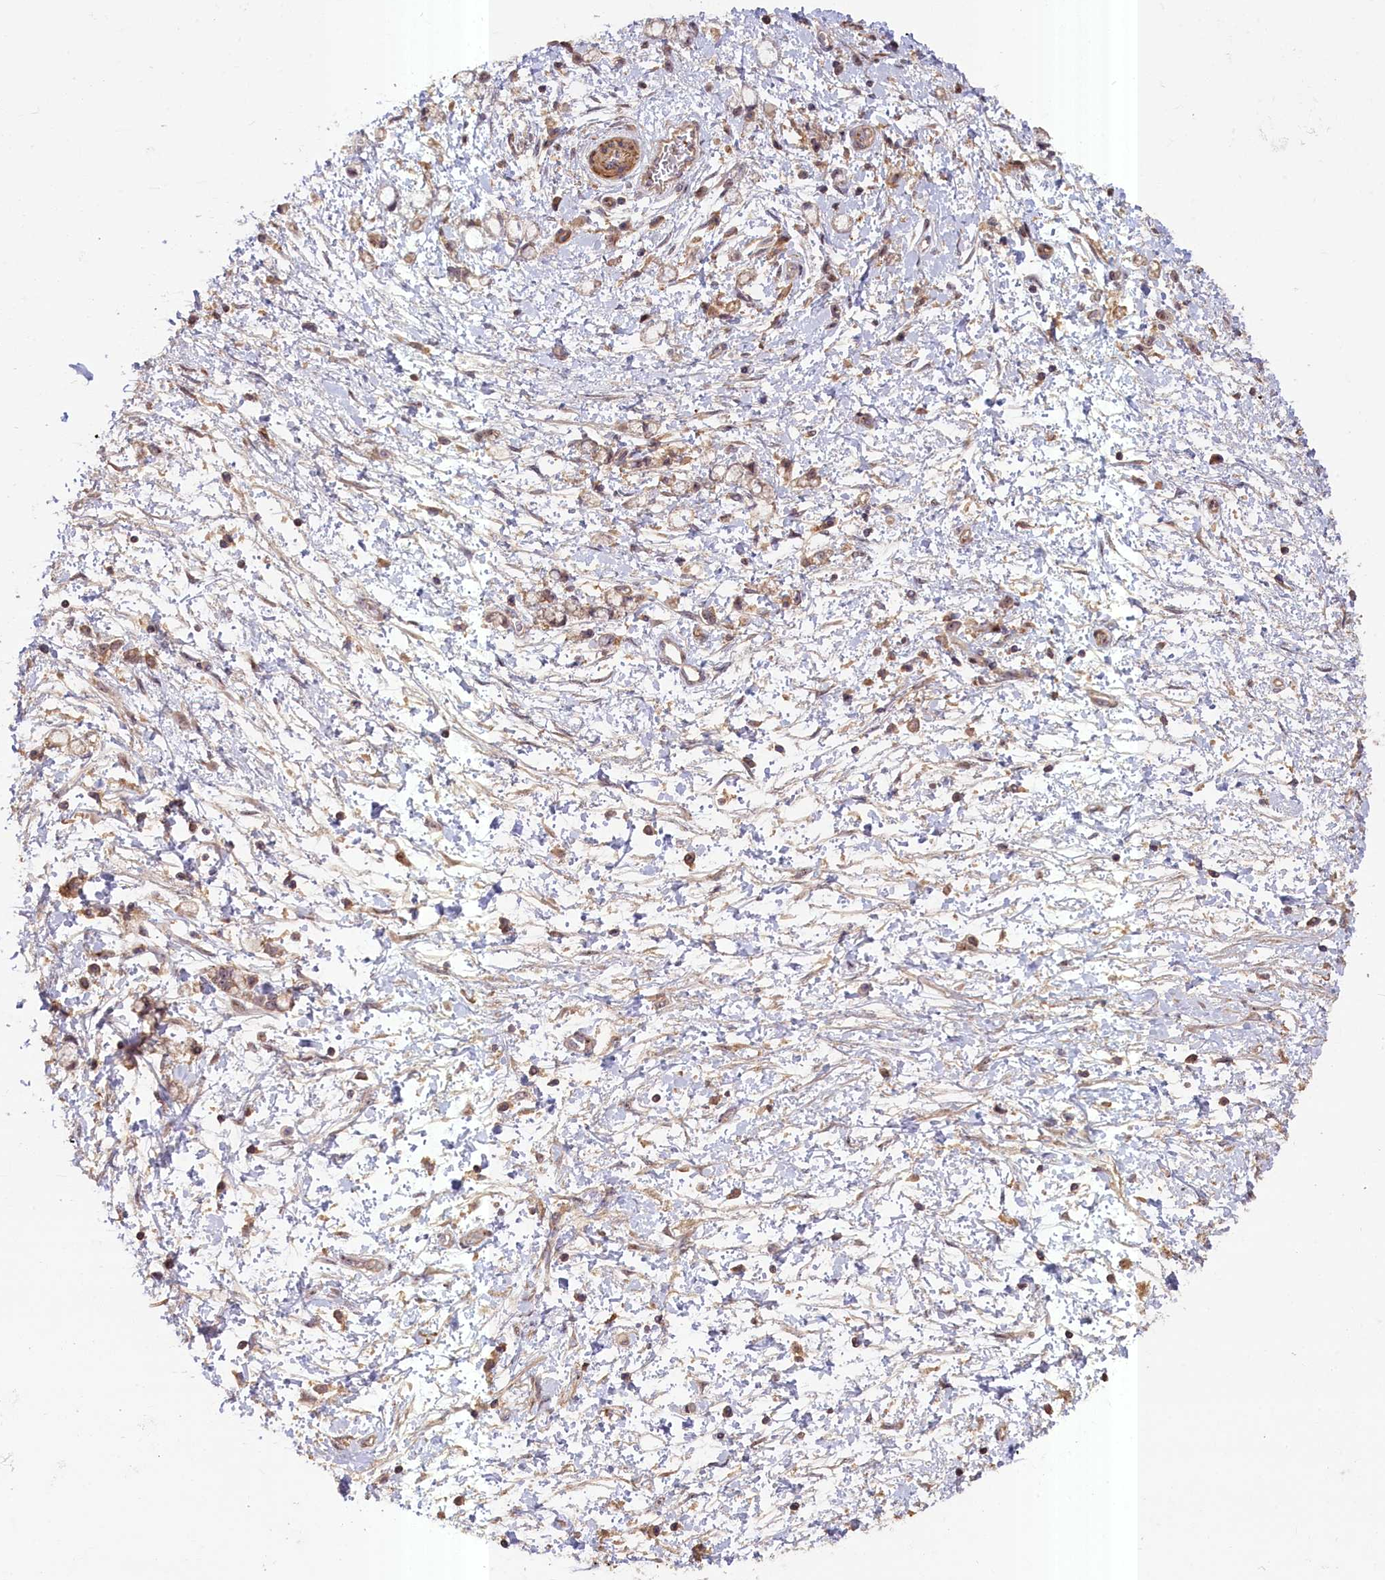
{"staining": {"intensity": "weak", "quantity": ">75%", "location": "cytoplasmic/membranous"}, "tissue": "stomach cancer", "cell_type": "Tumor cells", "image_type": "cancer", "snomed": [{"axis": "morphology", "description": "Adenocarcinoma, NOS"}, {"axis": "topography", "description": "Stomach"}], "caption": "Approximately >75% of tumor cells in human stomach adenocarcinoma demonstrate weak cytoplasmic/membranous protein expression as visualized by brown immunohistochemical staining.", "gene": "FUZ", "patient": {"sex": "female", "age": 60}}